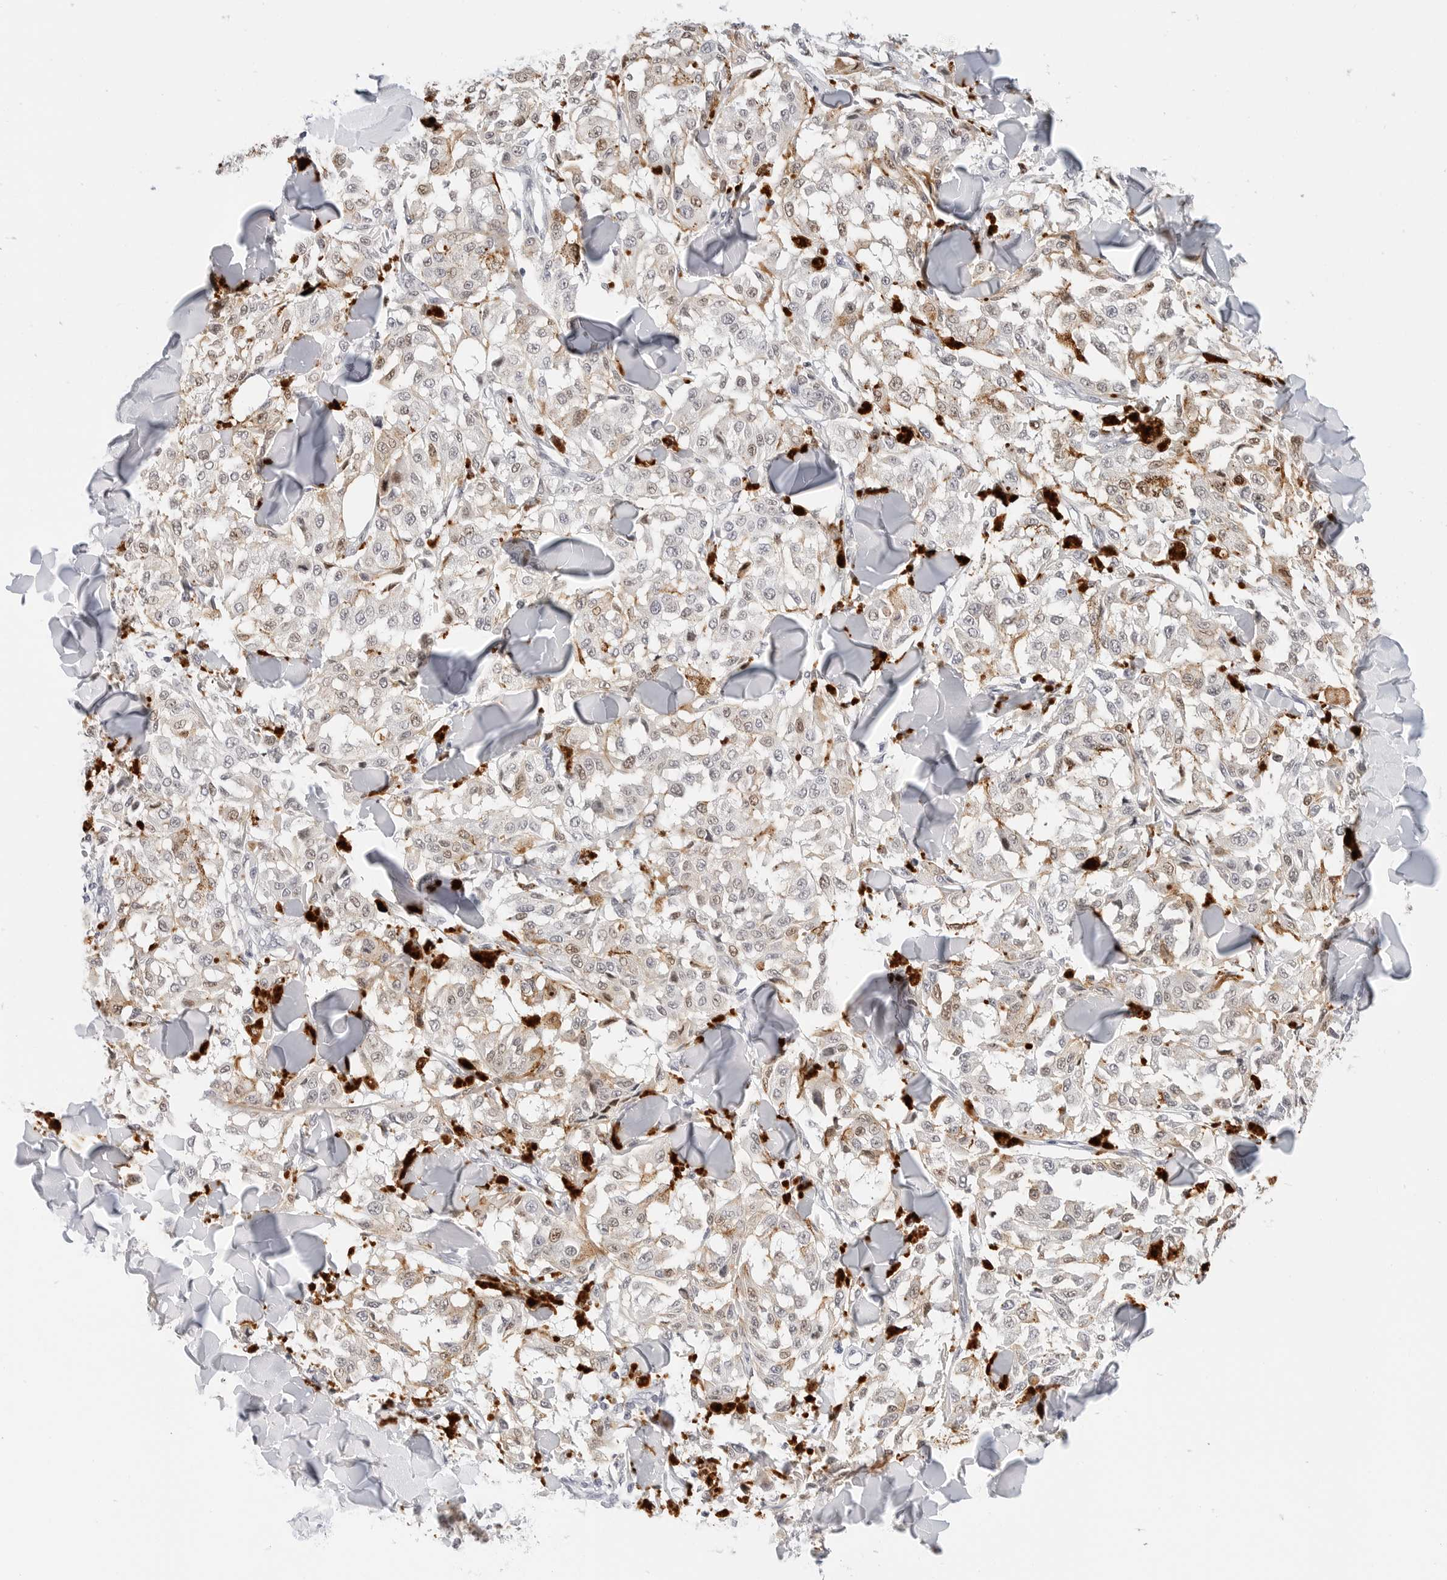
{"staining": {"intensity": "weak", "quantity": "<25%", "location": "cytoplasmic/membranous,nuclear"}, "tissue": "melanoma", "cell_type": "Tumor cells", "image_type": "cancer", "snomed": [{"axis": "morphology", "description": "Malignant melanoma, NOS"}, {"axis": "topography", "description": "Skin"}], "caption": "The image exhibits no significant staining in tumor cells of melanoma. The staining was performed using DAB (3,3'-diaminobenzidine) to visualize the protein expression in brown, while the nuclei were stained in blue with hematoxylin (Magnification: 20x).", "gene": "SPIDR", "patient": {"sex": "female", "age": 64}}